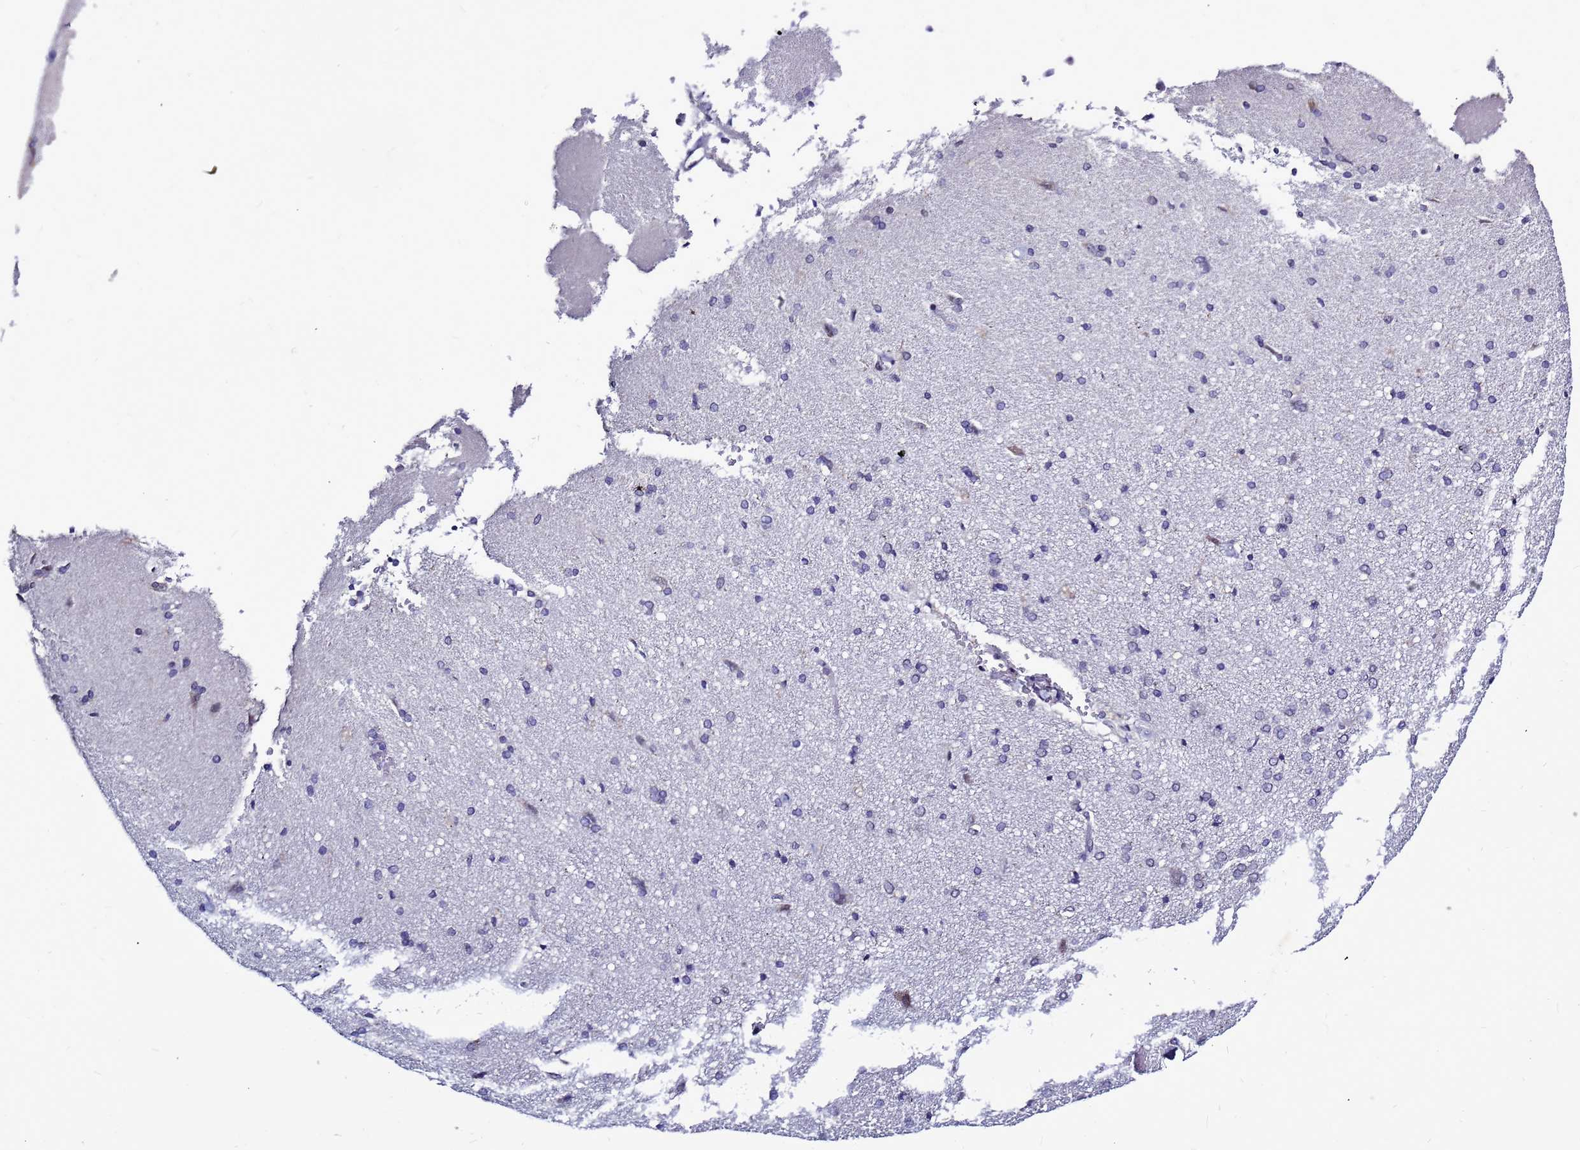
{"staining": {"intensity": "negative", "quantity": "none", "location": "none"}, "tissue": "cerebral cortex", "cell_type": "Endothelial cells", "image_type": "normal", "snomed": [{"axis": "morphology", "description": "Normal tissue, NOS"}, {"axis": "topography", "description": "Cerebral cortex"}], "caption": "Immunohistochemistry (IHC) of unremarkable human cerebral cortex displays no expression in endothelial cells.", "gene": "CXorf65", "patient": {"sex": "male", "age": 62}}